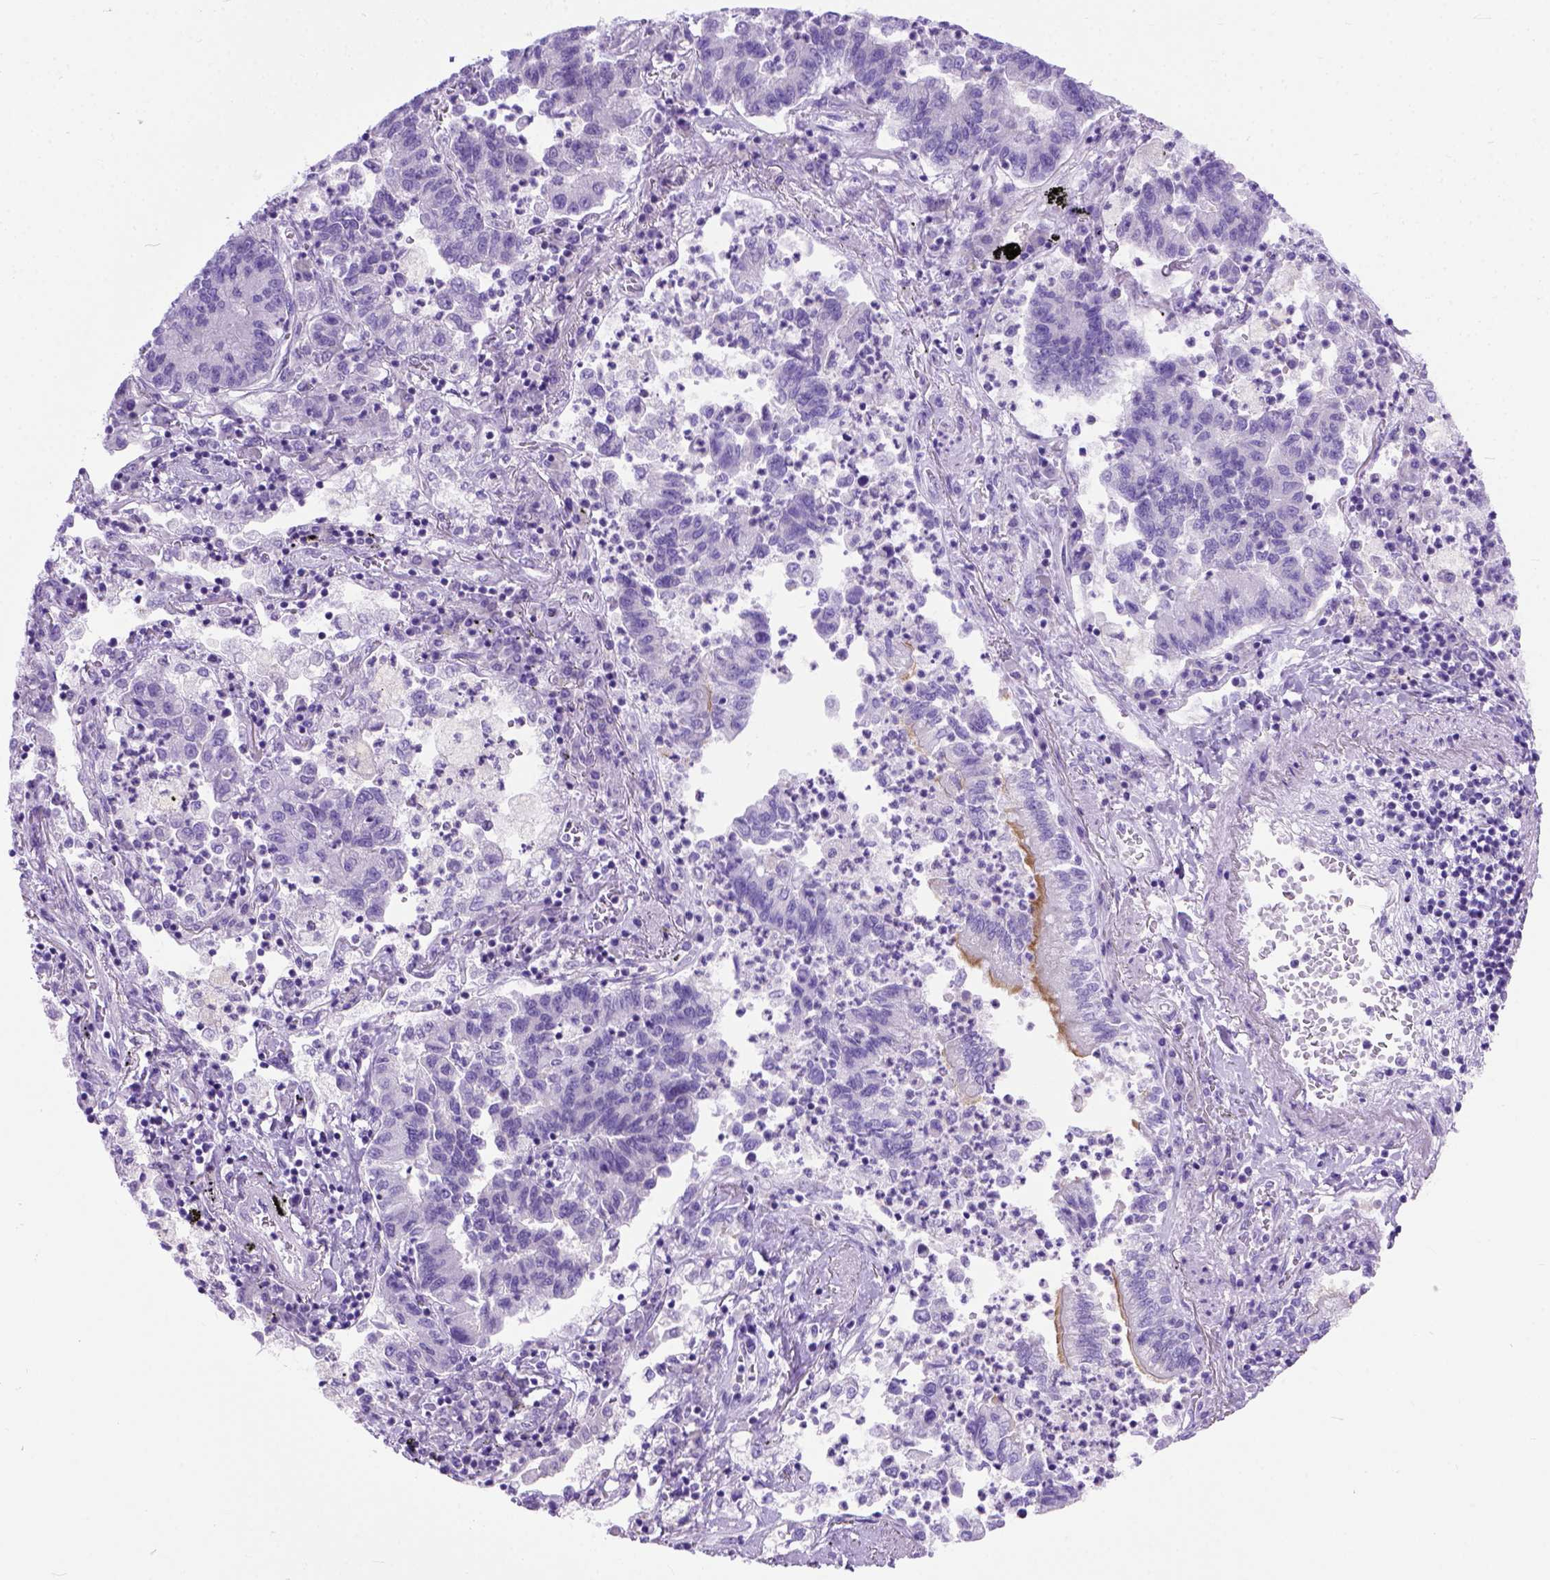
{"staining": {"intensity": "negative", "quantity": "none", "location": "none"}, "tissue": "lung cancer", "cell_type": "Tumor cells", "image_type": "cancer", "snomed": [{"axis": "morphology", "description": "Adenocarcinoma, NOS"}, {"axis": "topography", "description": "Lung"}], "caption": "DAB immunohistochemical staining of human lung cancer (adenocarcinoma) demonstrates no significant expression in tumor cells.", "gene": "ODAD3", "patient": {"sex": "female", "age": 57}}